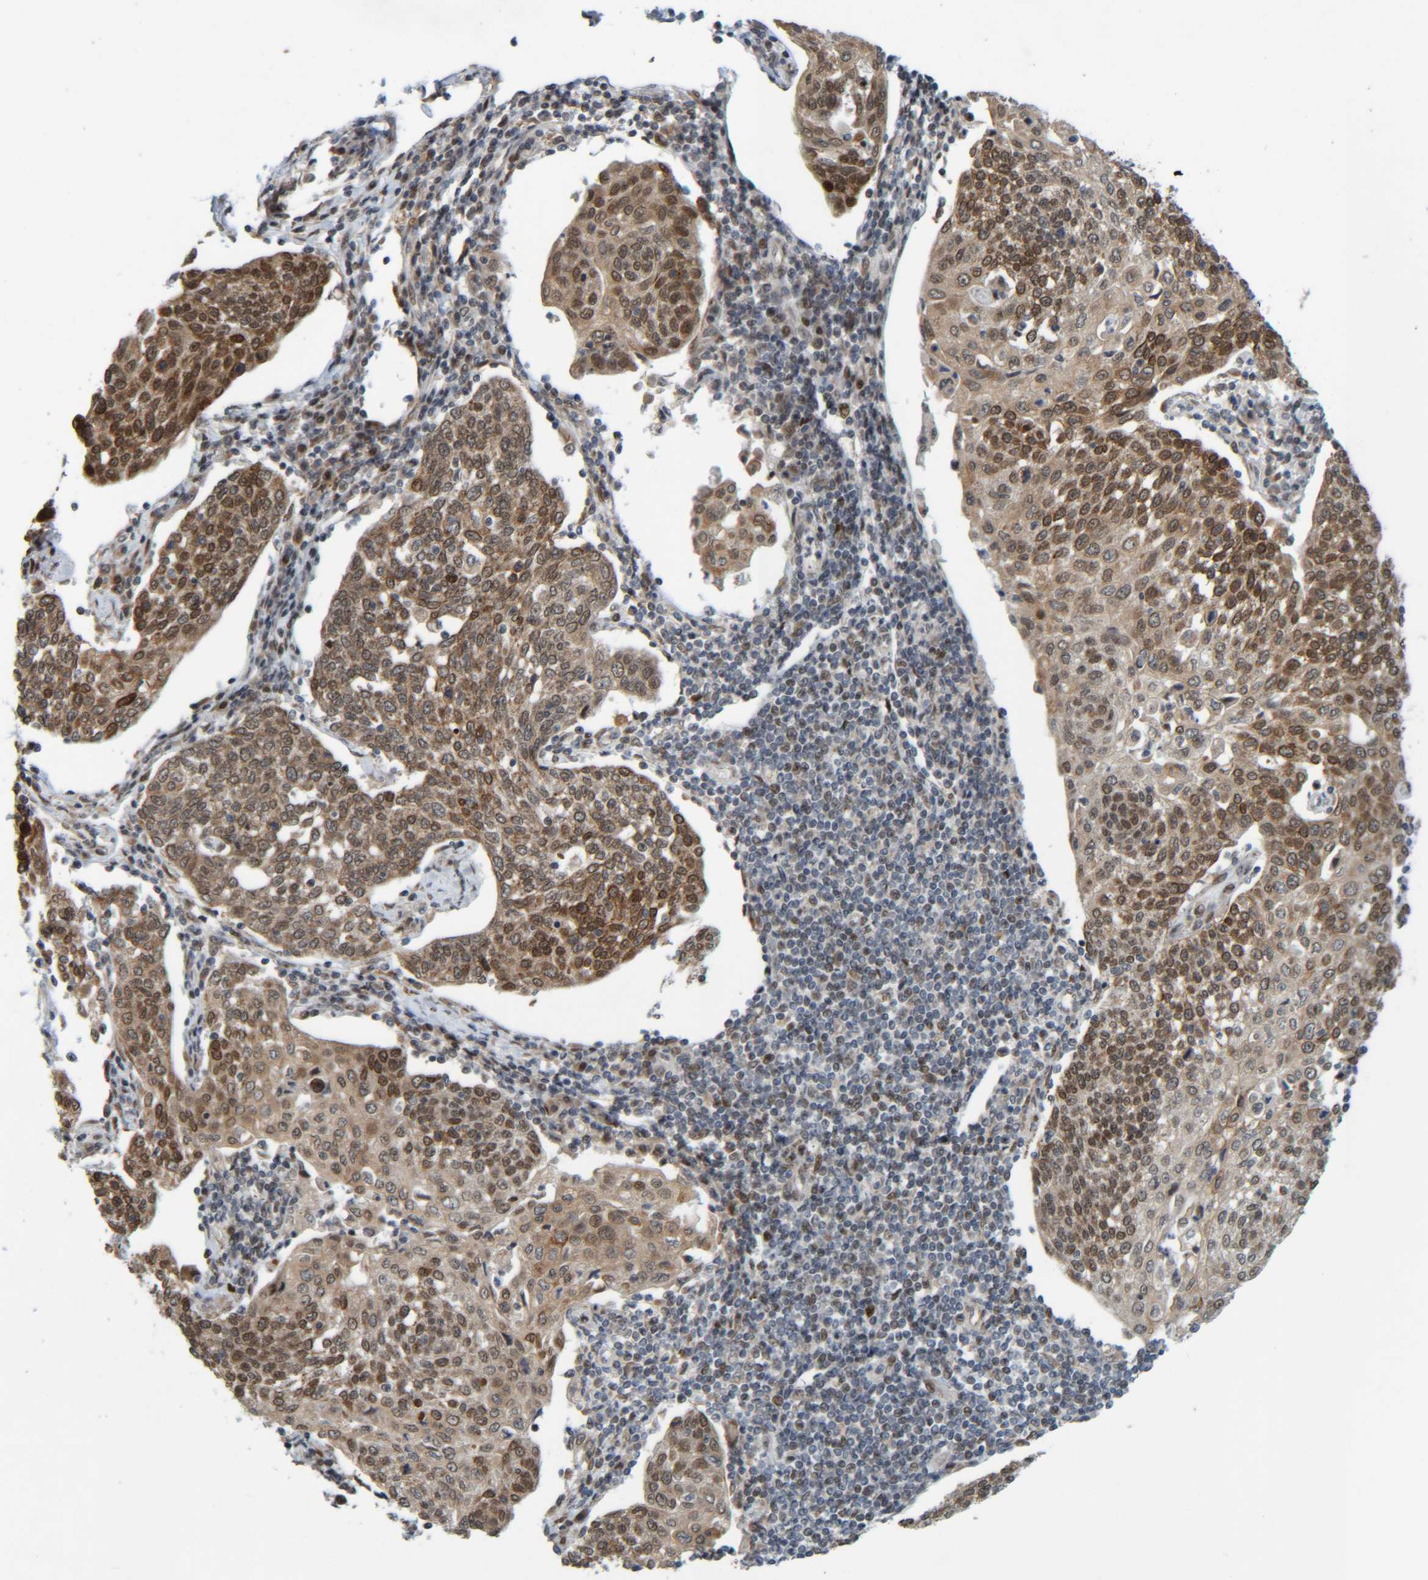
{"staining": {"intensity": "moderate", "quantity": ">75%", "location": "cytoplasmic/membranous"}, "tissue": "cervical cancer", "cell_type": "Tumor cells", "image_type": "cancer", "snomed": [{"axis": "morphology", "description": "Squamous cell carcinoma, NOS"}, {"axis": "topography", "description": "Cervix"}], "caption": "This histopathology image displays IHC staining of cervical cancer, with medium moderate cytoplasmic/membranous positivity in approximately >75% of tumor cells.", "gene": "CCDC57", "patient": {"sex": "female", "age": 34}}